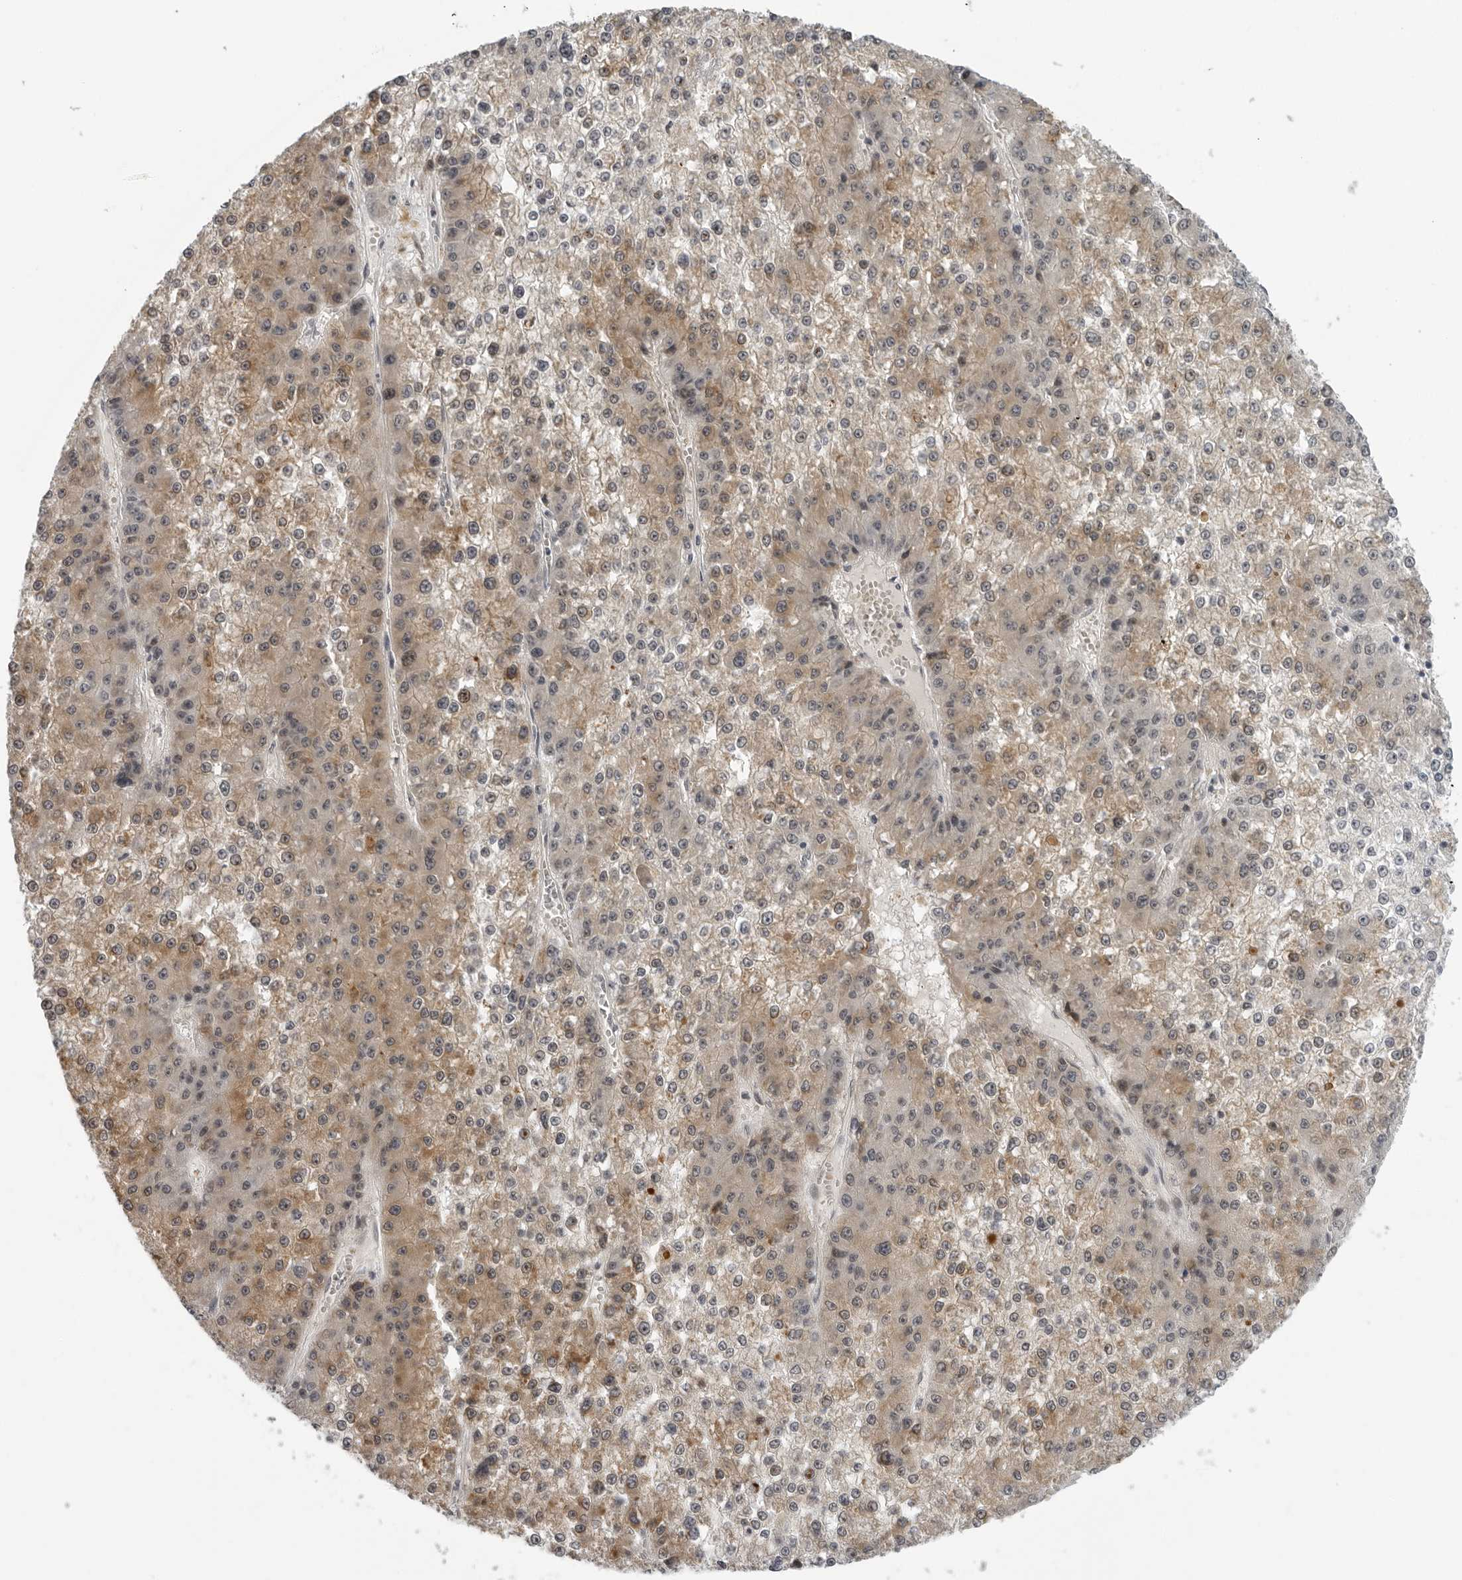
{"staining": {"intensity": "moderate", "quantity": "25%-75%", "location": "cytoplasmic/membranous,nuclear"}, "tissue": "liver cancer", "cell_type": "Tumor cells", "image_type": "cancer", "snomed": [{"axis": "morphology", "description": "Carcinoma, Hepatocellular, NOS"}, {"axis": "topography", "description": "Liver"}], "caption": "A histopathology image of human liver cancer (hepatocellular carcinoma) stained for a protein shows moderate cytoplasmic/membranous and nuclear brown staining in tumor cells.", "gene": "ALPK2", "patient": {"sex": "female", "age": 73}}